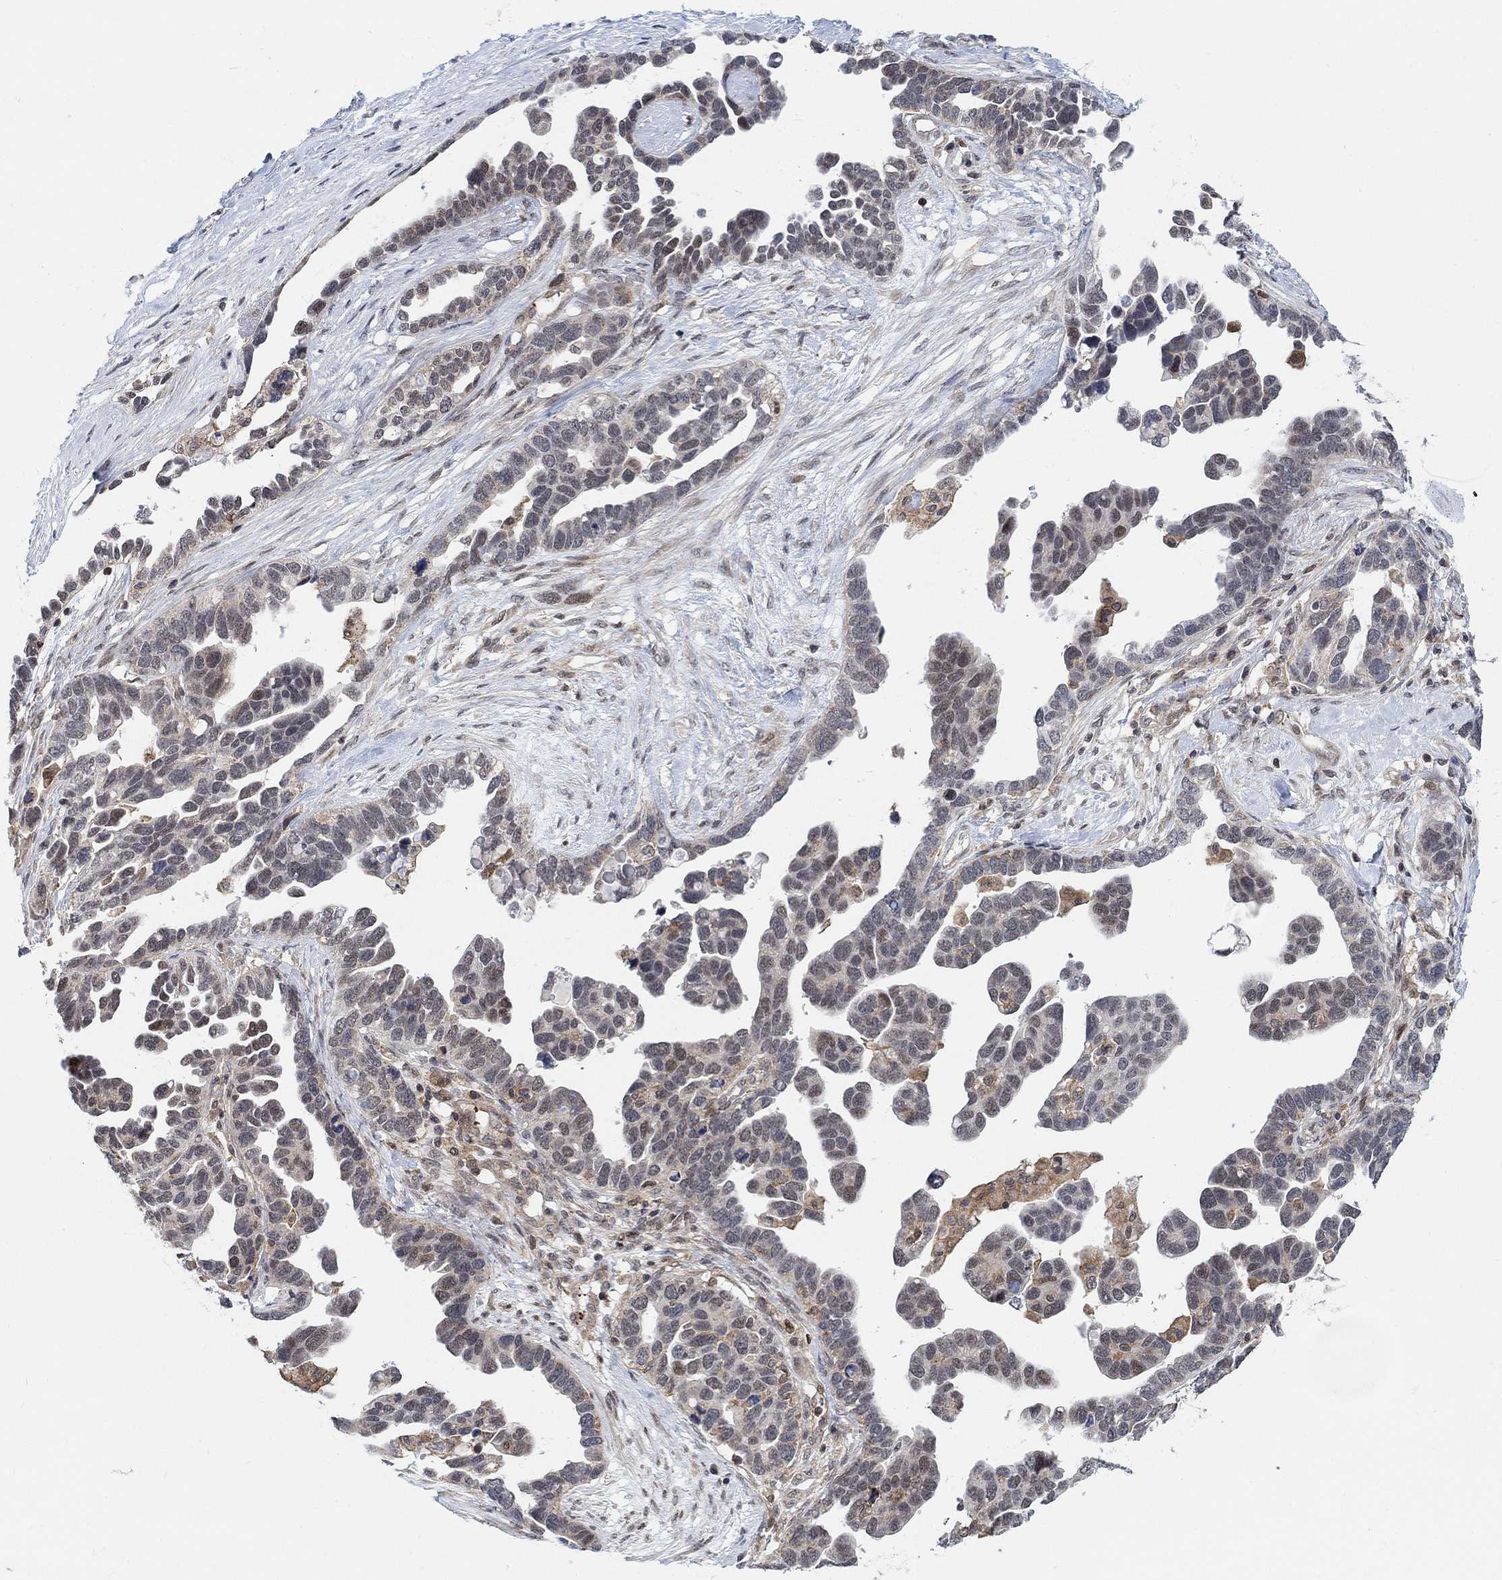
{"staining": {"intensity": "weak", "quantity": "<25%", "location": "nuclear"}, "tissue": "ovarian cancer", "cell_type": "Tumor cells", "image_type": "cancer", "snomed": [{"axis": "morphology", "description": "Cystadenocarcinoma, serous, NOS"}, {"axis": "topography", "description": "Ovary"}], "caption": "Tumor cells are negative for brown protein staining in ovarian cancer.", "gene": "PWWP2B", "patient": {"sex": "female", "age": 54}}